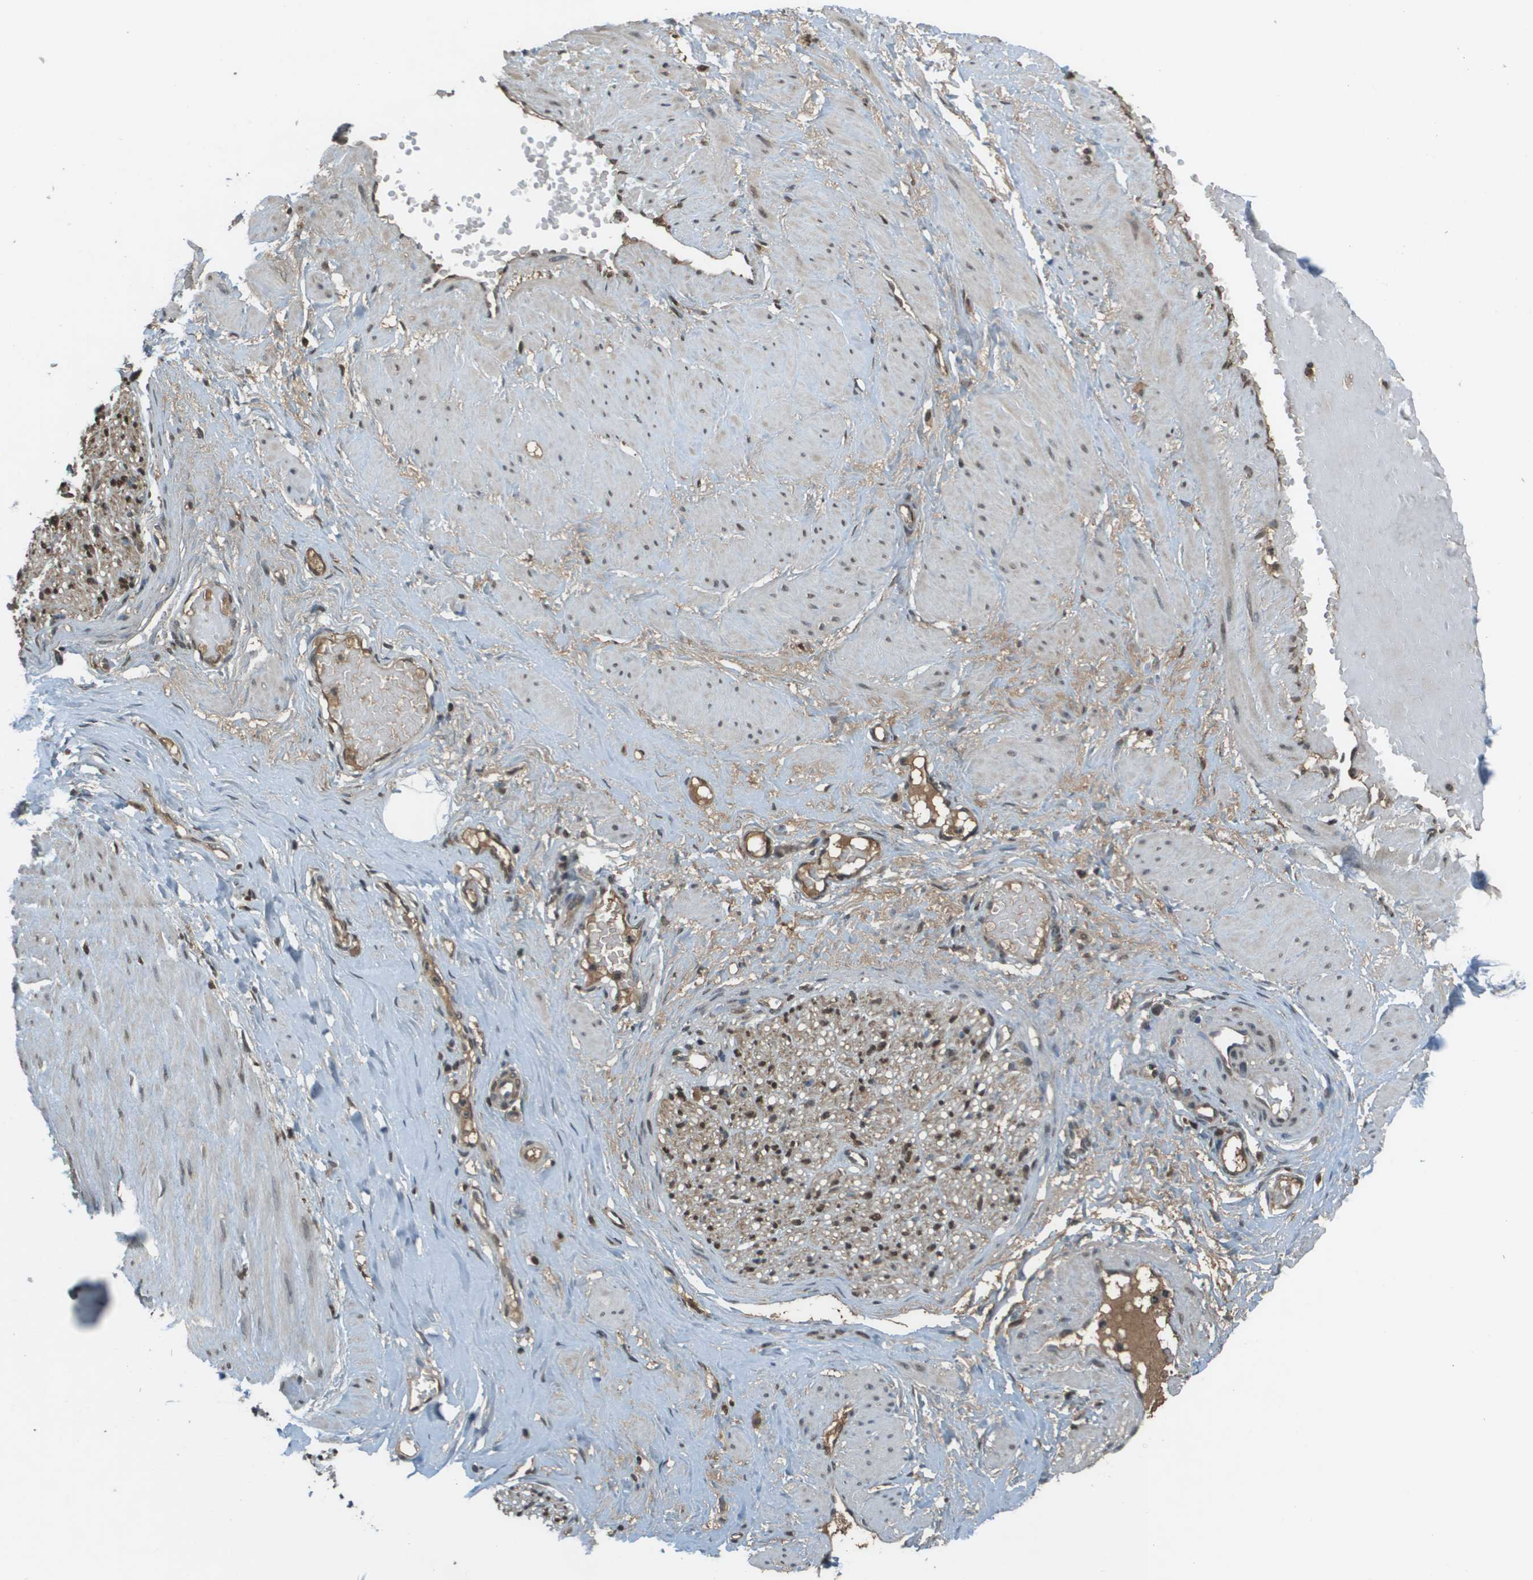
{"staining": {"intensity": "negative", "quantity": "none", "location": "none"}, "tissue": "adipose tissue", "cell_type": "Adipocytes", "image_type": "normal", "snomed": [{"axis": "morphology", "description": "Normal tissue, NOS"}, {"axis": "topography", "description": "Soft tissue"}, {"axis": "topography", "description": "Vascular tissue"}], "caption": "Histopathology image shows no significant protein staining in adipocytes of normal adipose tissue.", "gene": "NDRG2", "patient": {"sex": "female", "age": 35}}